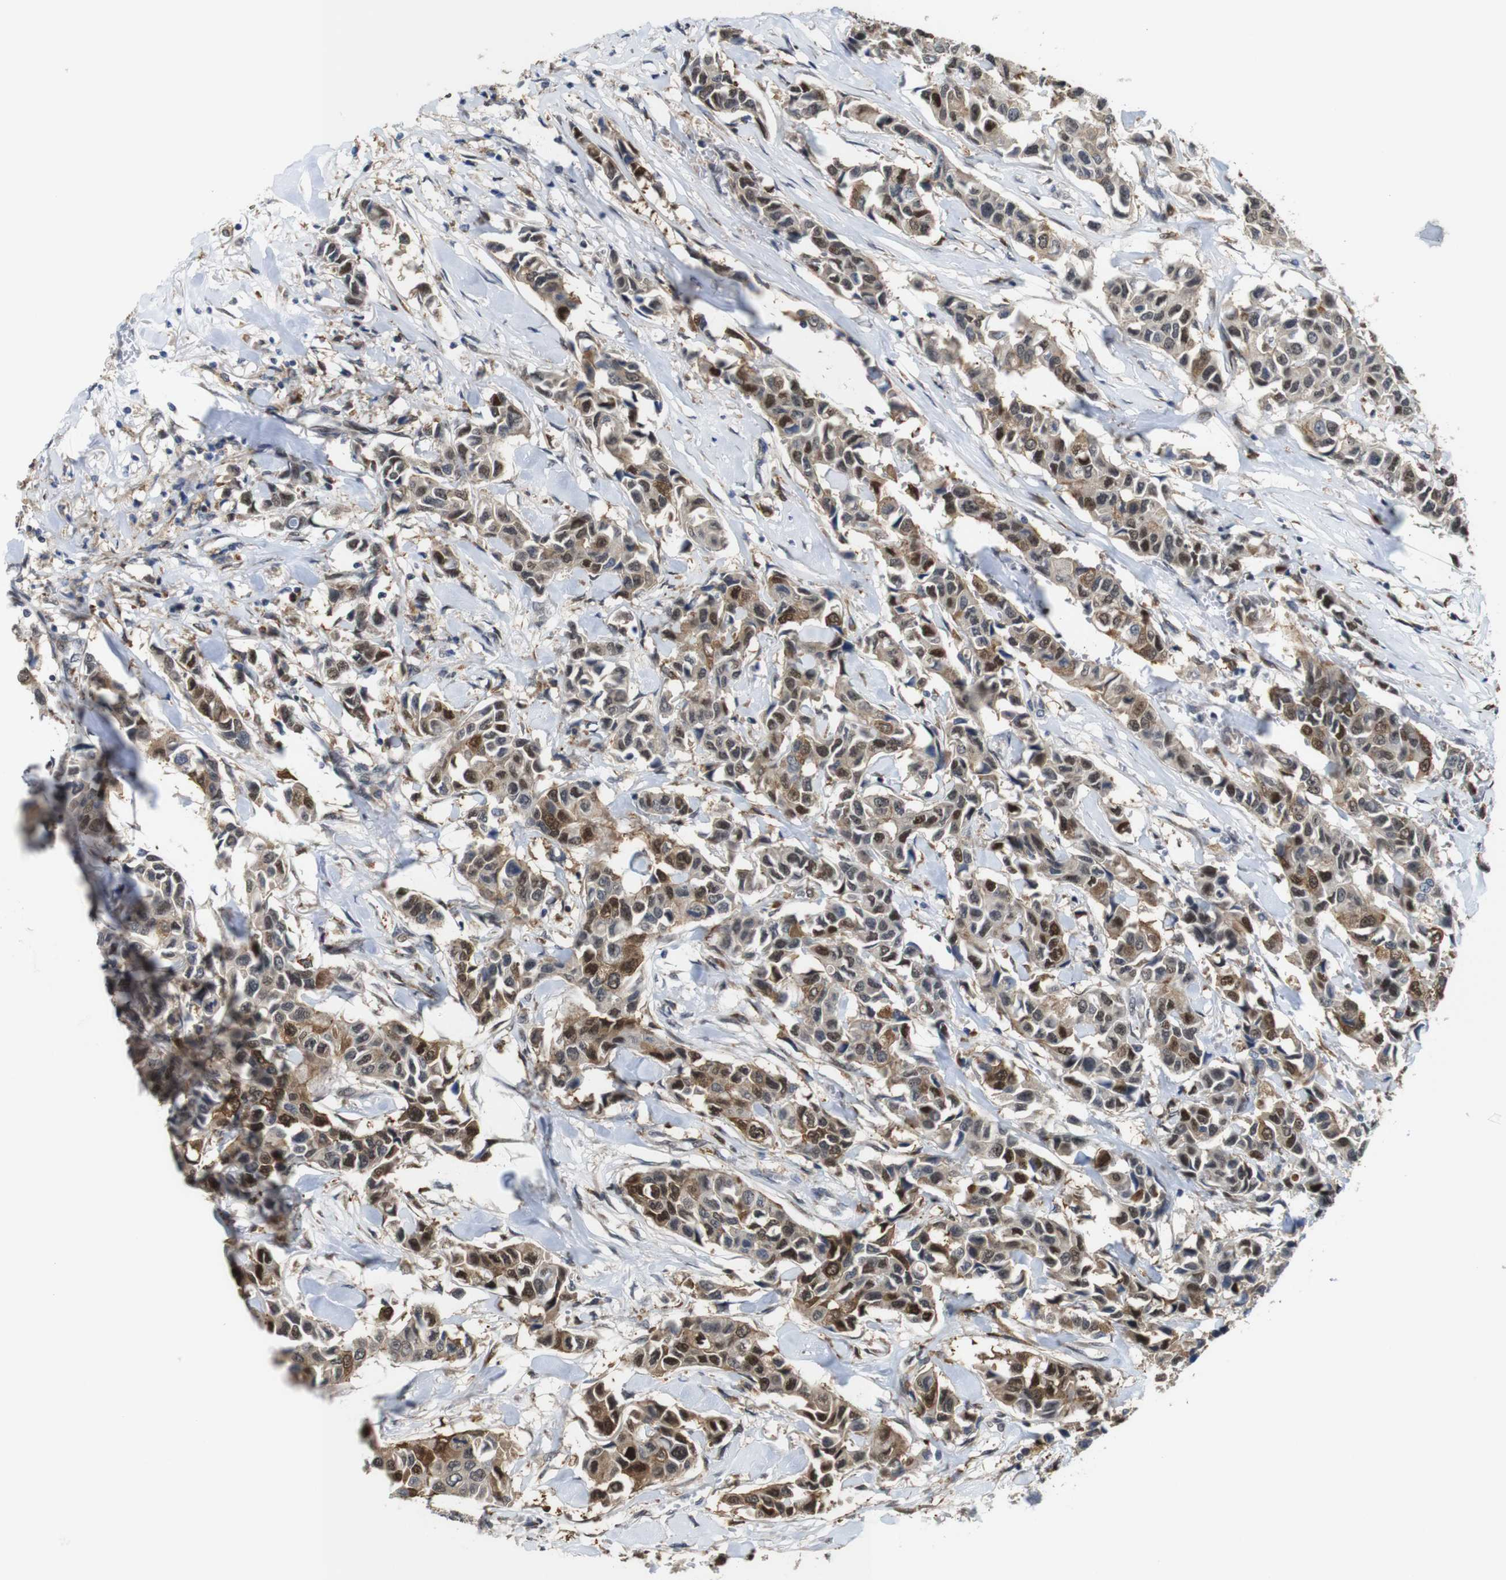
{"staining": {"intensity": "moderate", "quantity": ">75%", "location": "cytoplasmic/membranous,nuclear"}, "tissue": "breast cancer", "cell_type": "Tumor cells", "image_type": "cancer", "snomed": [{"axis": "morphology", "description": "Duct carcinoma"}, {"axis": "topography", "description": "Breast"}], "caption": "Breast invasive ductal carcinoma stained with DAB immunohistochemistry (IHC) reveals medium levels of moderate cytoplasmic/membranous and nuclear positivity in approximately >75% of tumor cells.", "gene": "PNMA8A", "patient": {"sex": "female", "age": 80}}